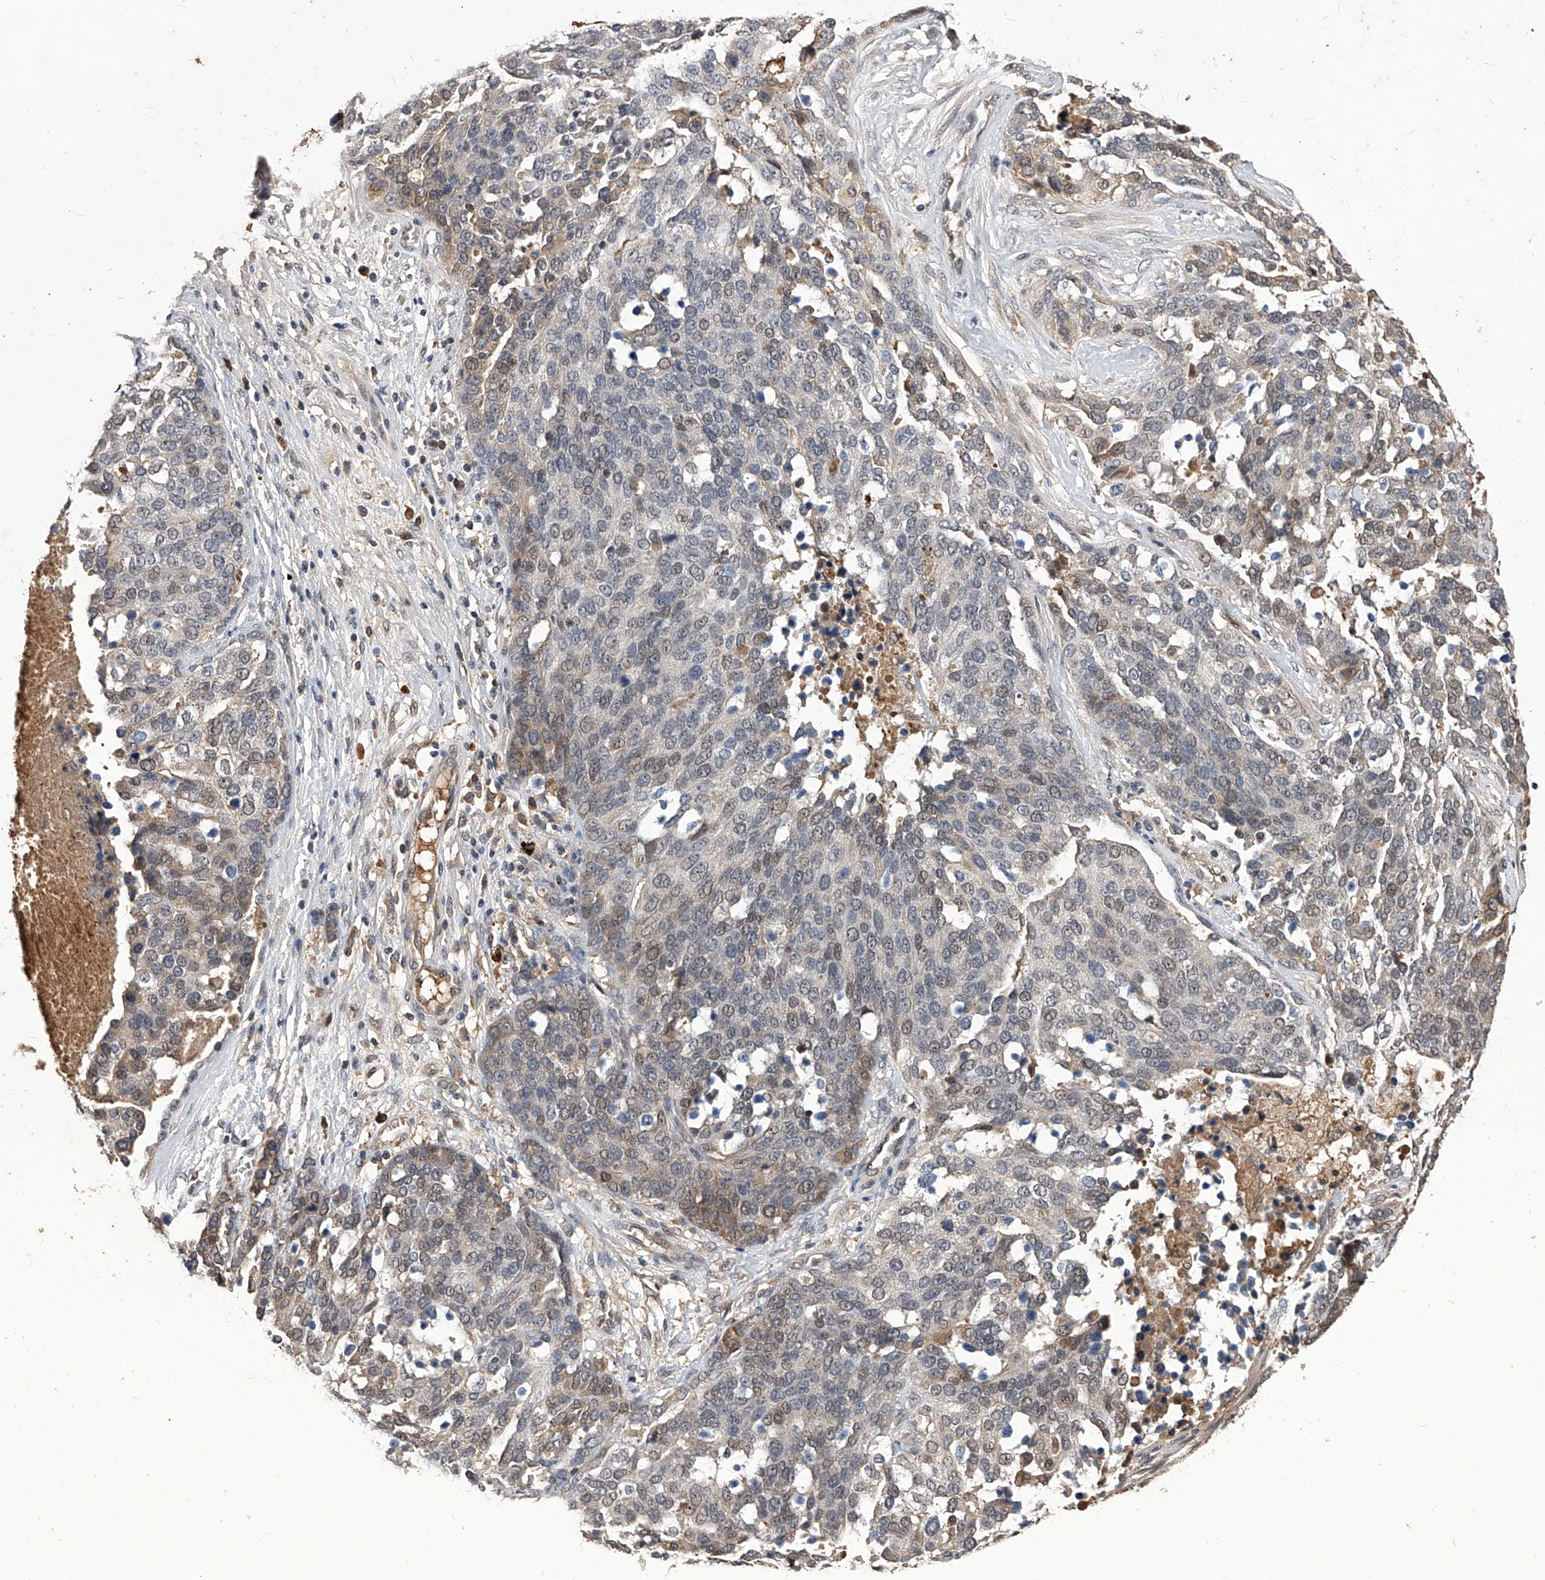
{"staining": {"intensity": "weak", "quantity": "<25%", "location": "cytoplasmic/membranous,nuclear"}, "tissue": "ovarian cancer", "cell_type": "Tumor cells", "image_type": "cancer", "snomed": [{"axis": "morphology", "description": "Cystadenocarcinoma, serous, NOS"}, {"axis": "topography", "description": "Ovary"}], "caption": "Immunohistochemistry (IHC) photomicrograph of neoplastic tissue: ovarian cancer (serous cystadenocarcinoma) stained with DAB (3,3'-diaminobenzidine) reveals no significant protein staining in tumor cells.", "gene": "CFAP410", "patient": {"sex": "female", "age": 44}}